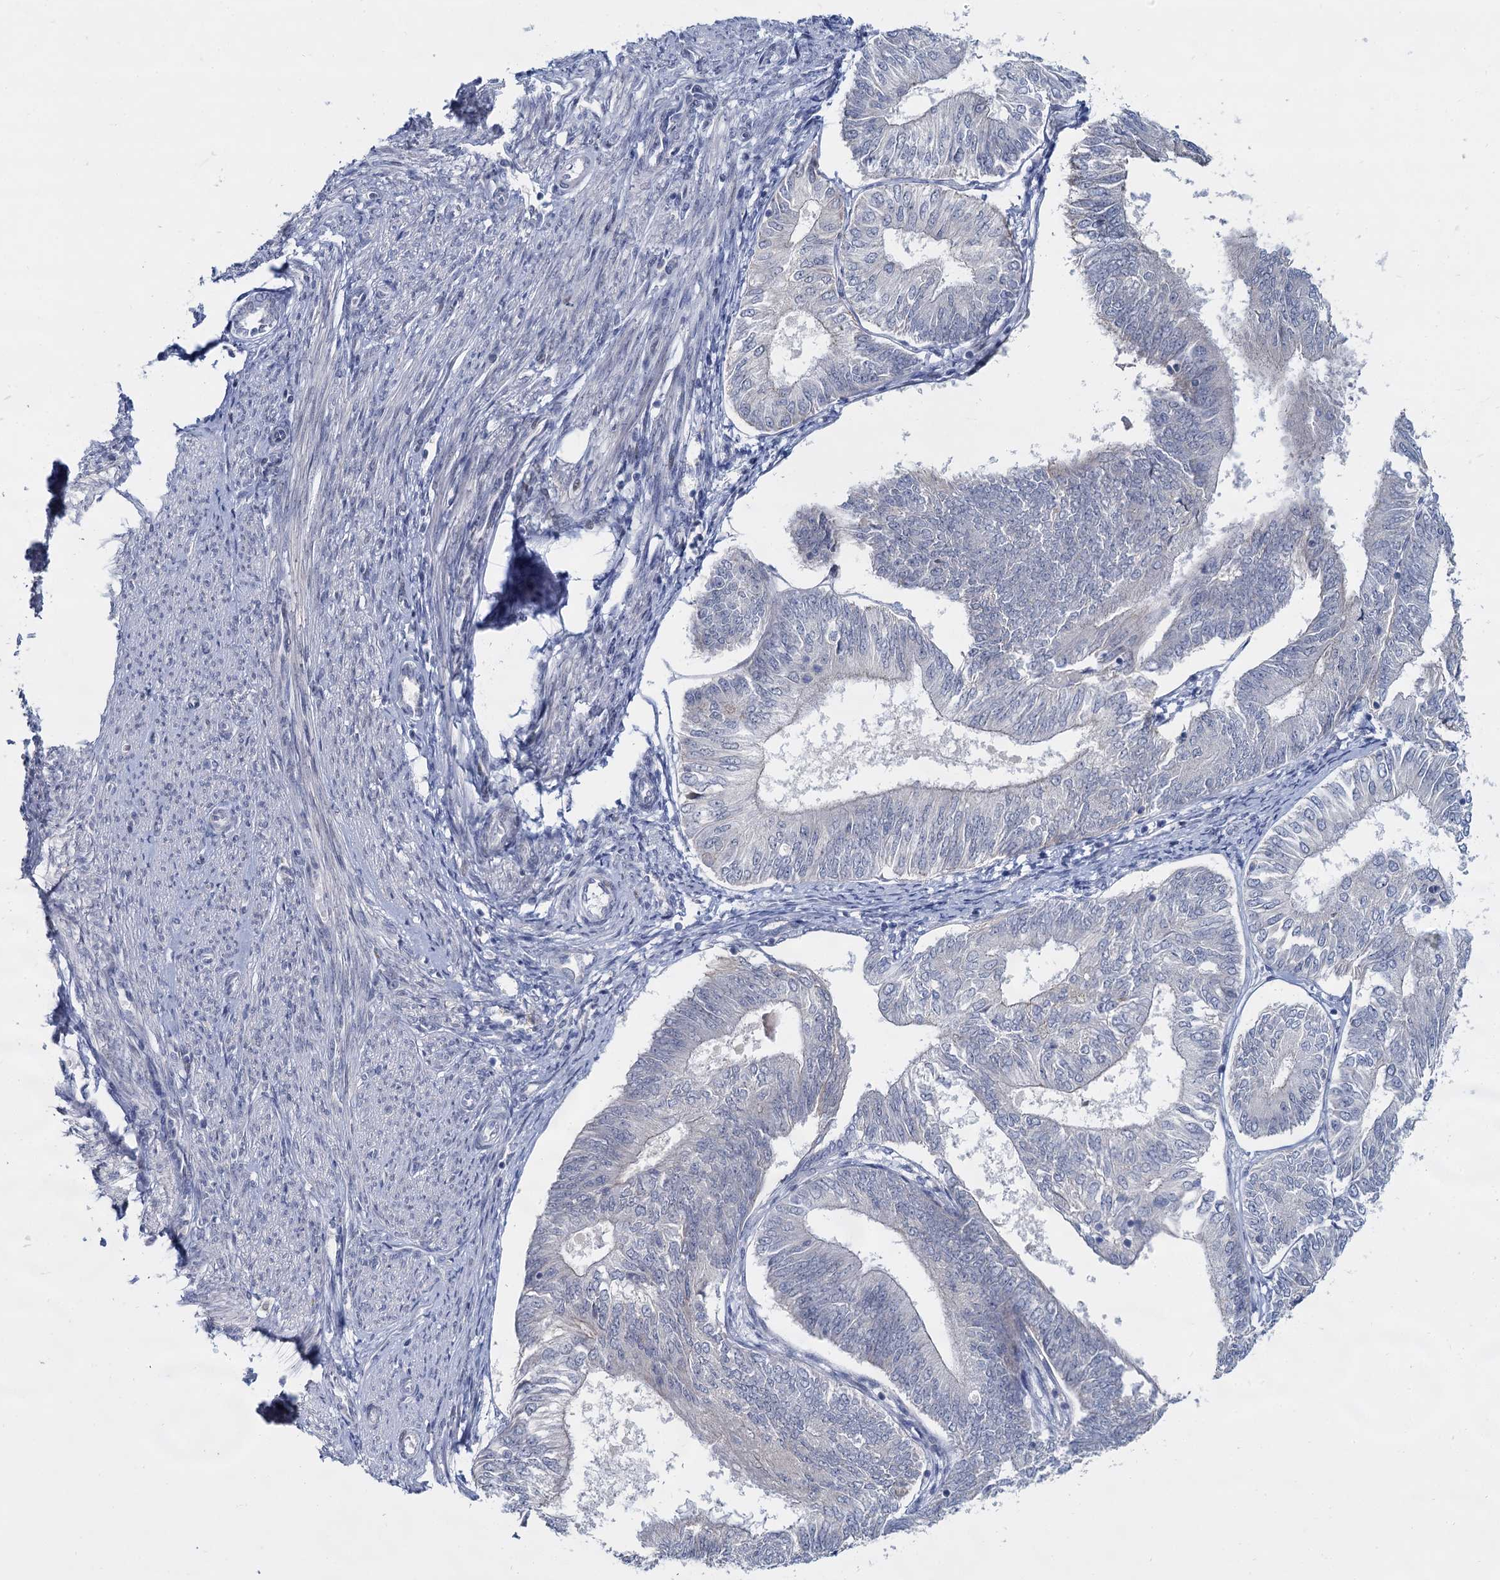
{"staining": {"intensity": "negative", "quantity": "none", "location": "none"}, "tissue": "endometrial cancer", "cell_type": "Tumor cells", "image_type": "cancer", "snomed": [{"axis": "morphology", "description": "Adenocarcinoma, NOS"}, {"axis": "topography", "description": "Endometrium"}], "caption": "Immunohistochemistry (IHC) image of neoplastic tissue: human adenocarcinoma (endometrial) stained with DAB reveals no significant protein positivity in tumor cells.", "gene": "ACRBP", "patient": {"sex": "female", "age": 58}}